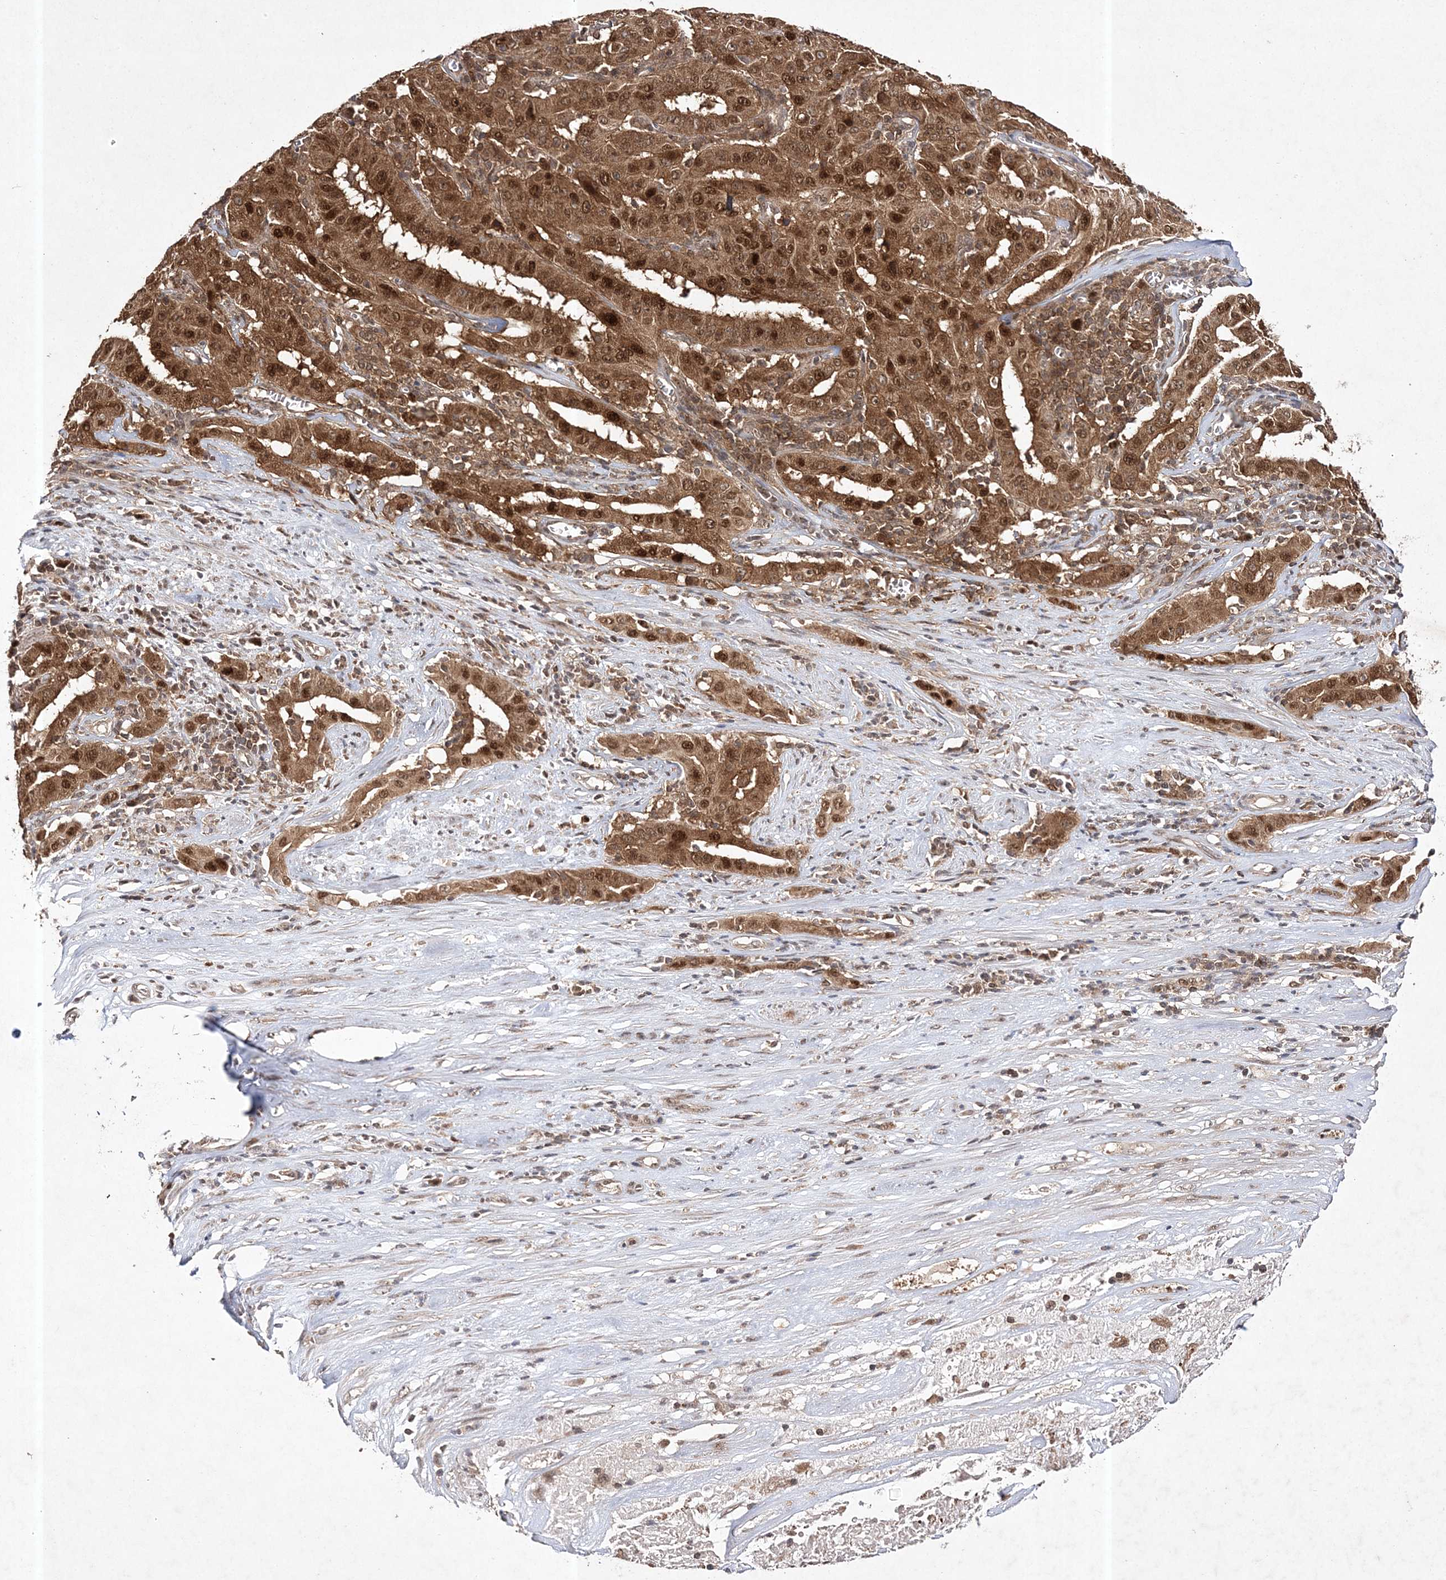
{"staining": {"intensity": "moderate", "quantity": ">75%", "location": "cytoplasmic/membranous,nuclear"}, "tissue": "pancreatic cancer", "cell_type": "Tumor cells", "image_type": "cancer", "snomed": [{"axis": "morphology", "description": "Adenocarcinoma, NOS"}, {"axis": "topography", "description": "Pancreas"}], "caption": "Pancreatic cancer stained for a protein (brown) shows moderate cytoplasmic/membranous and nuclear positive expression in approximately >75% of tumor cells.", "gene": "NIF3L1", "patient": {"sex": "male", "age": 63}}